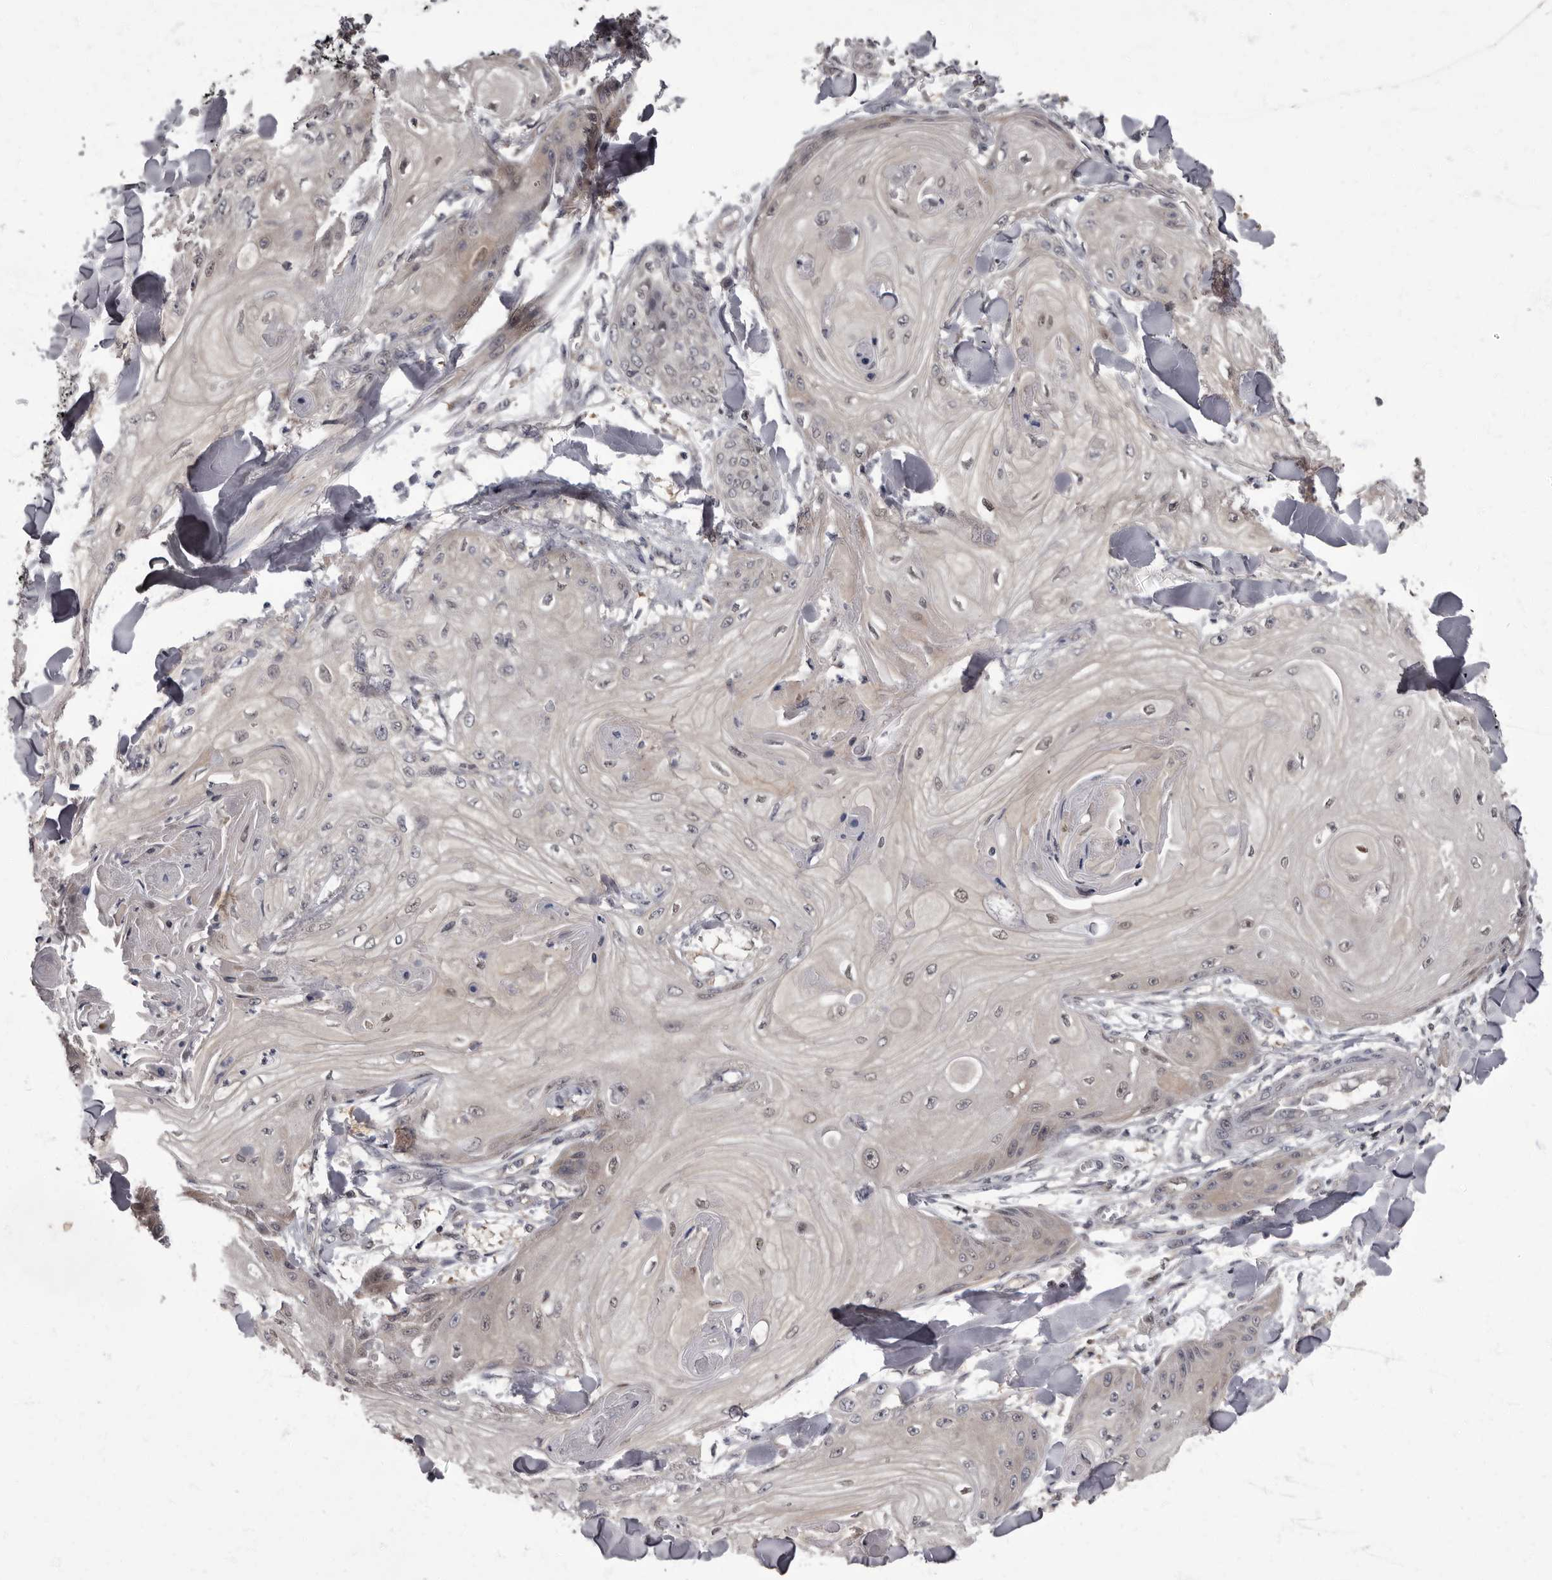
{"staining": {"intensity": "negative", "quantity": "none", "location": "none"}, "tissue": "skin cancer", "cell_type": "Tumor cells", "image_type": "cancer", "snomed": [{"axis": "morphology", "description": "Squamous cell carcinoma, NOS"}, {"axis": "topography", "description": "Skin"}], "caption": "The histopathology image displays no staining of tumor cells in skin squamous cell carcinoma.", "gene": "C1orf50", "patient": {"sex": "male", "age": 74}}